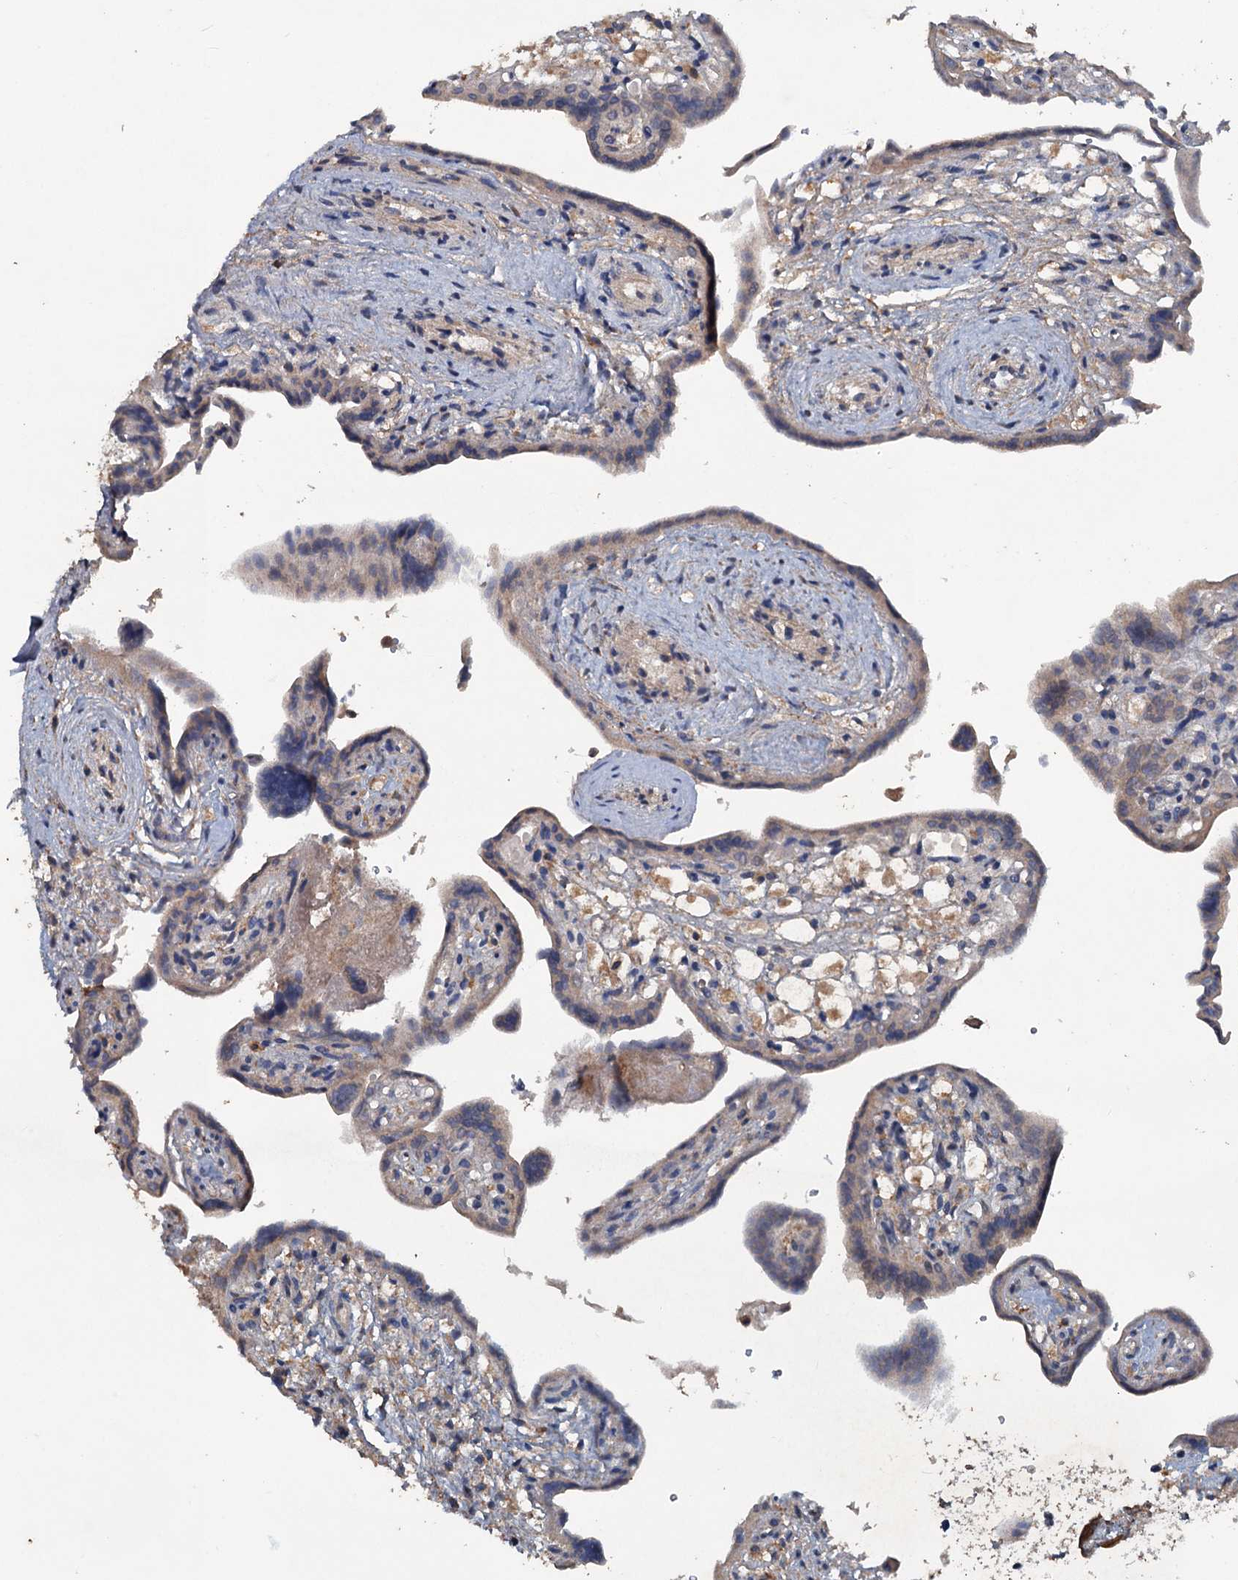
{"staining": {"intensity": "moderate", "quantity": "25%-75%", "location": "cytoplasmic/membranous,nuclear"}, "tissue": "placenta", "cell_type": "Trophoblastic cells", "image_type": "normal", "snomed": [{"axis": "morphology", "description": "Normal tissue, NOS"}, {"axis": "topography", "description": "Placenta"}], "caption": "This image shows normal placenta stained with immunohistochemistry to label a protein in brown. The cytoplasmic/membranous,nuclear of trophoblastic cells show moderate positivity for the protein. Nuclei are counter-stained blue.", "gene": "TAPBPL", "patient": {"sex": "female", "age": 37}}